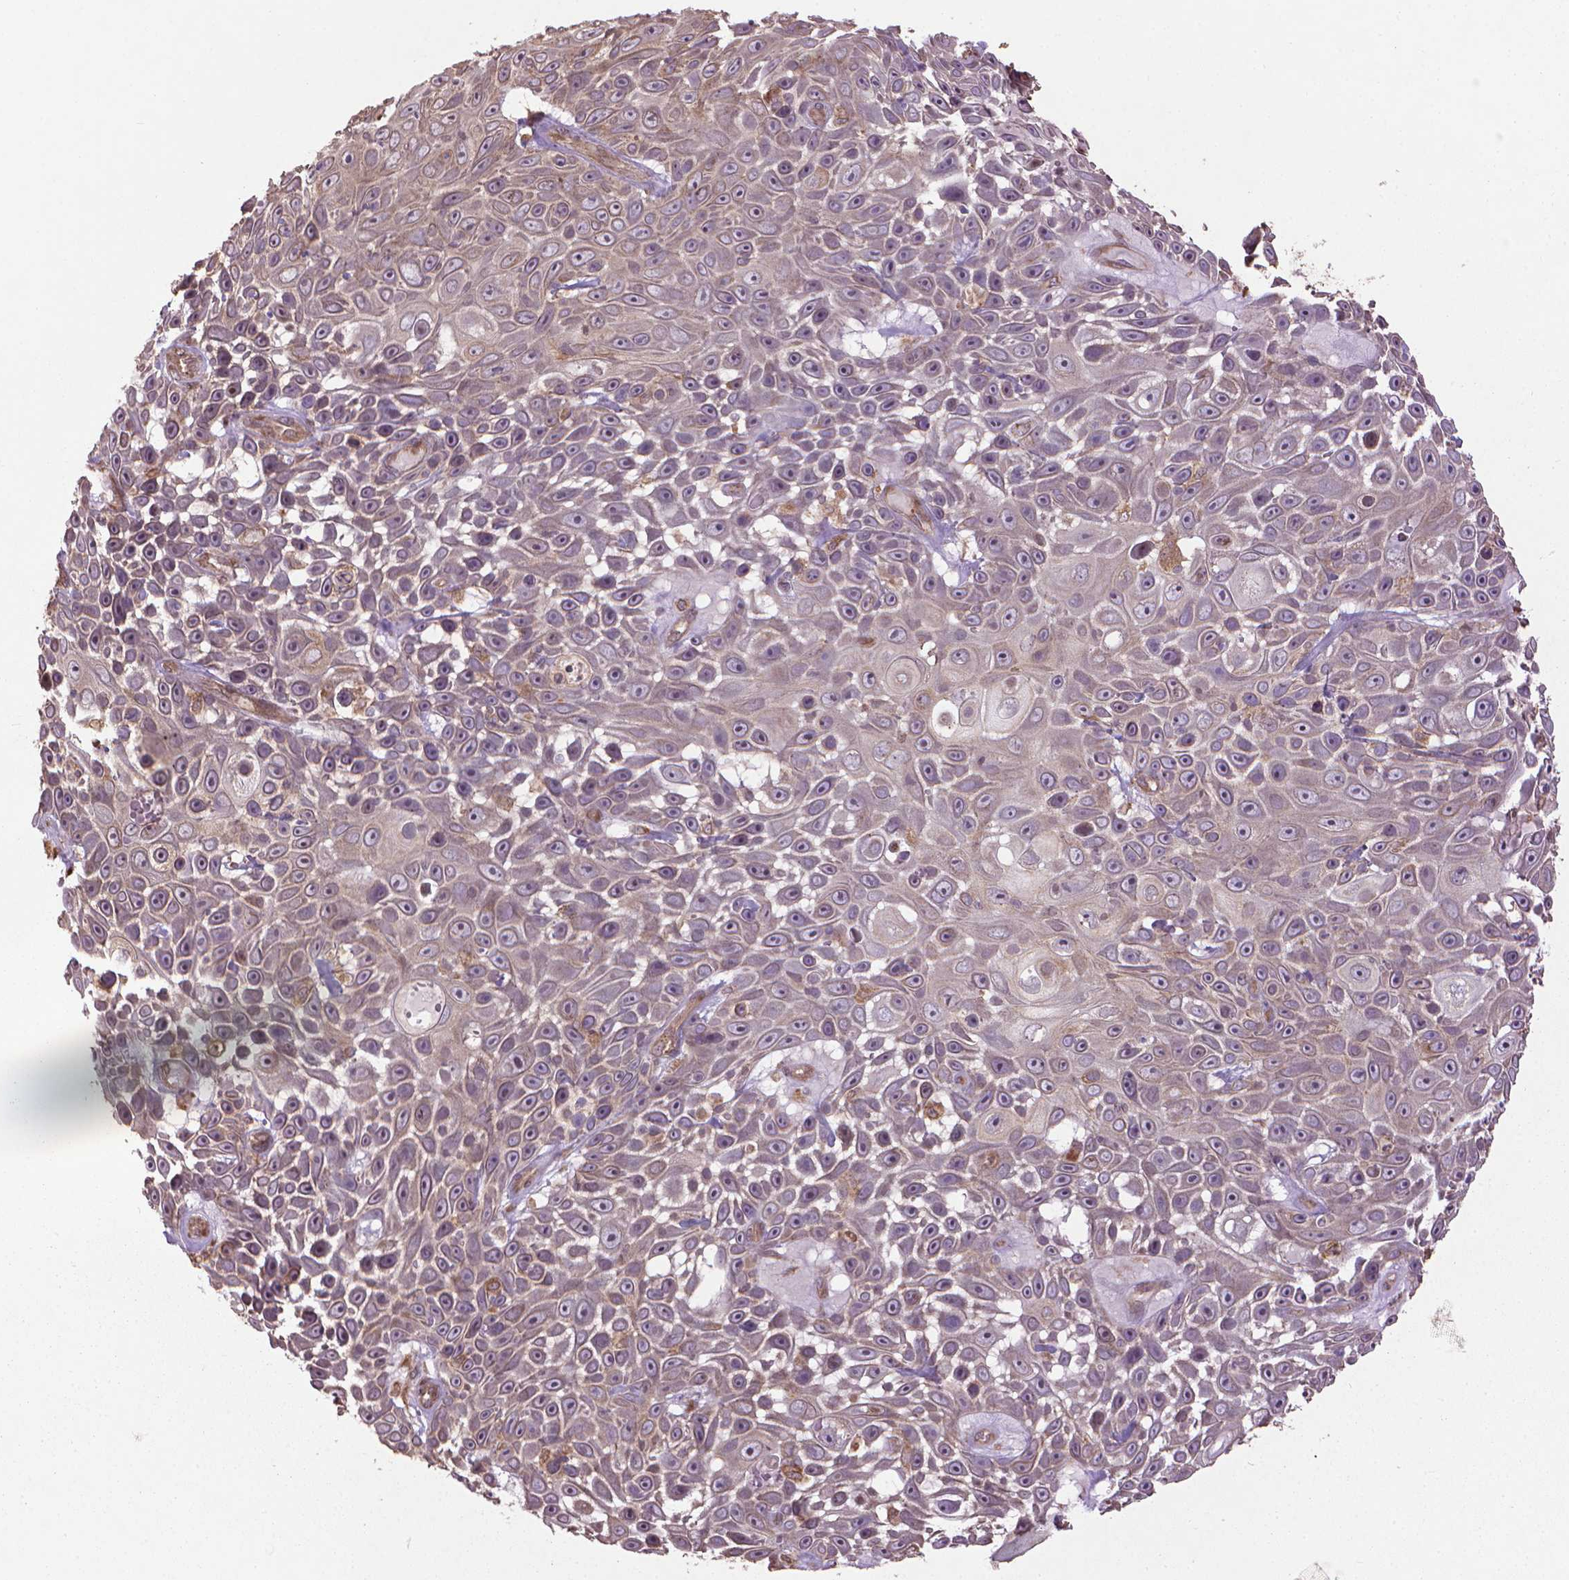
{"staining": {"intensity": "weak", "quantity": "25%-75%", "location": "cytoplasmic/membranous"}, "tissue": "skin cancer", "cell_type": "Tumor cells", "image_type": "cancer", "snomed": [{"axis": "morphology", "description": "Squamous cell carcinoma, NOS"}, {"axis": "topography", "description": "Skin"}], "caption": "Weak cytoplasmic/membranous staining for a protein is present in approximately 25%-75% of tumor cells of skin cancer (squamous cell carcinoma) using immunohistochemistry.", "gene": "GAS1", "patient": {"sex": "male", "age": 82}}